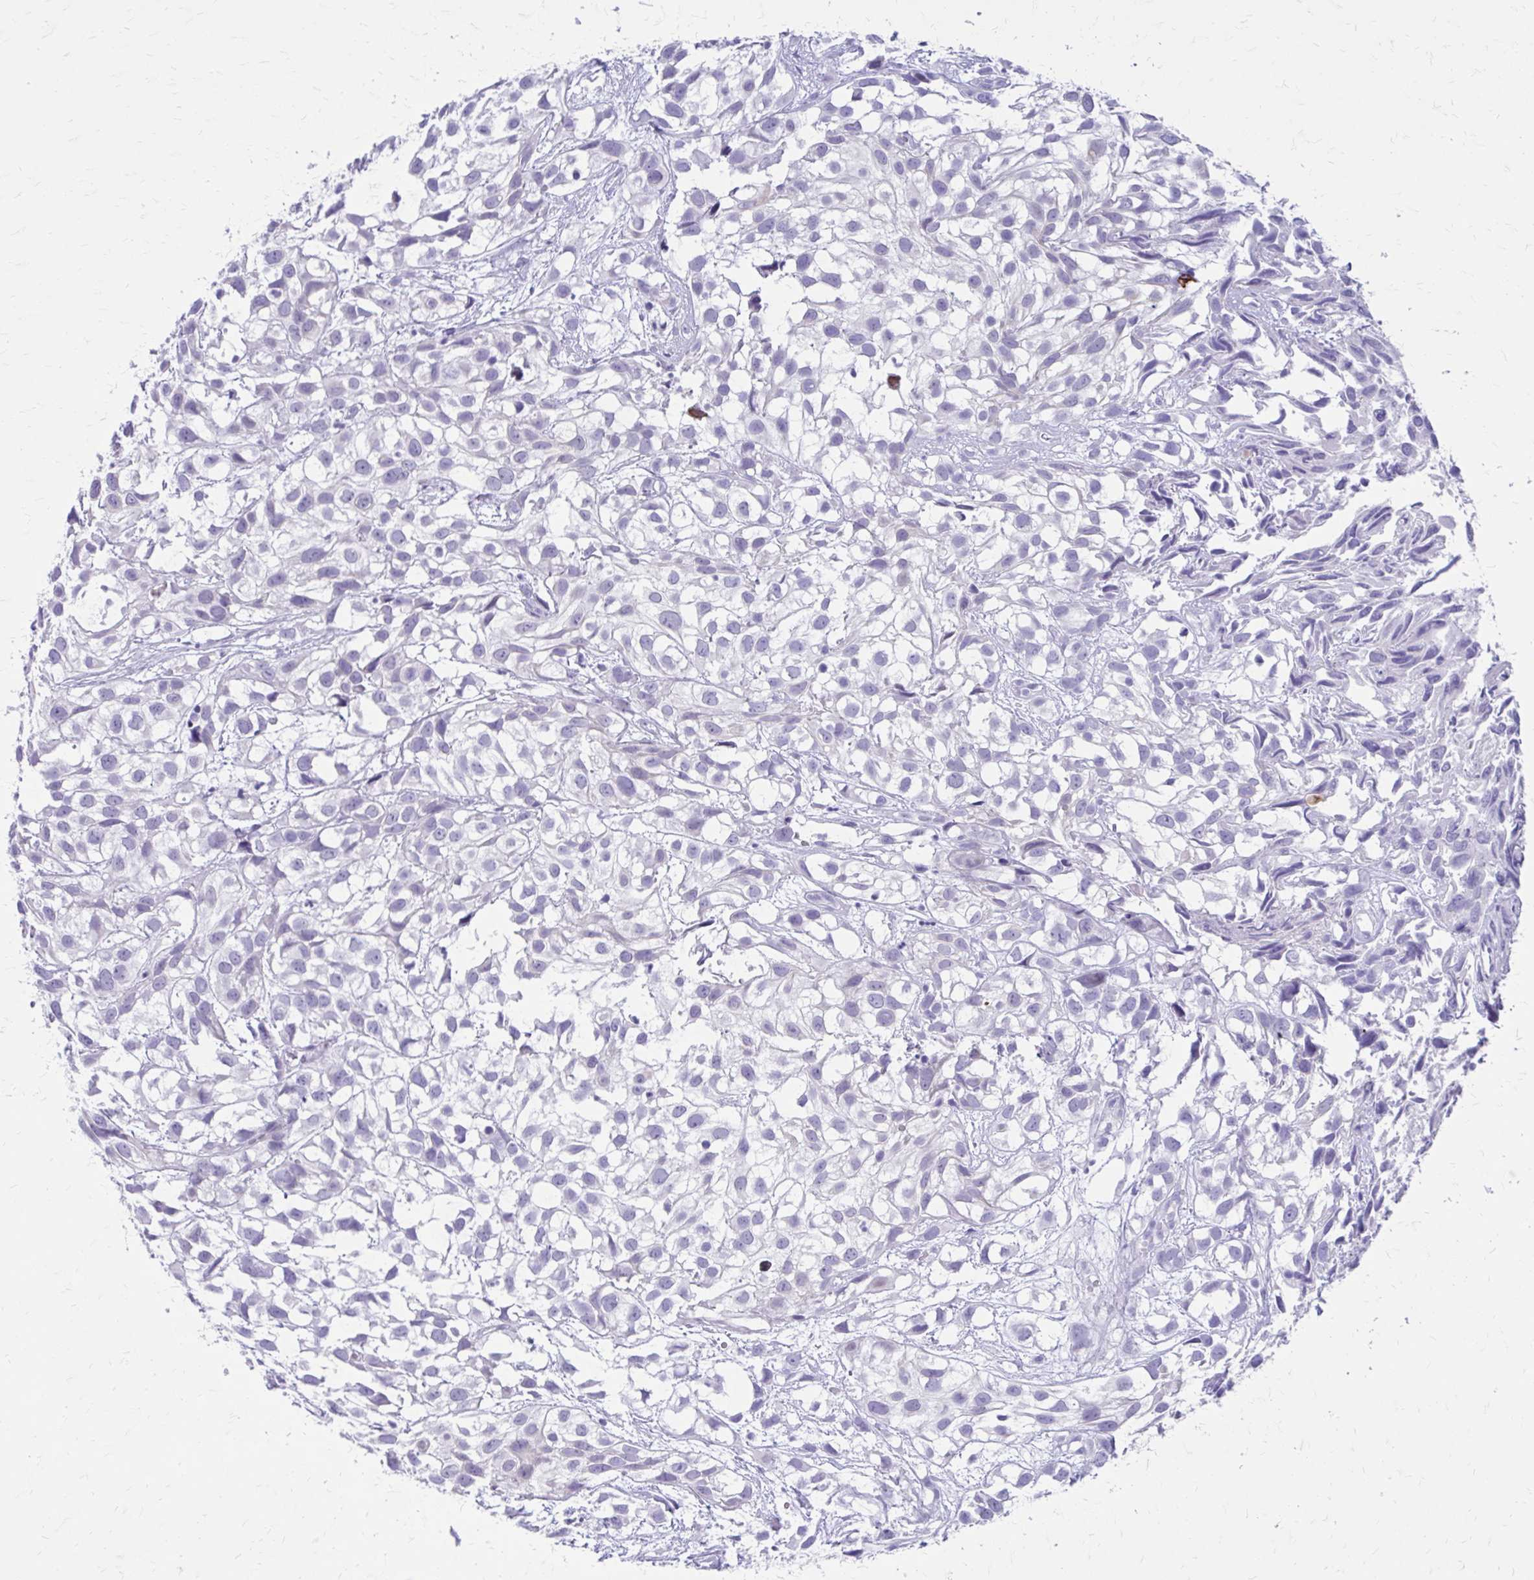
{"staining": {"intensity": "negative", "quantity": "none", "location": "none"}, "tissue": "urothelial cancer", "cell_type": "Tumor cells", "image_type": "cancer", "snomed": [{"axis": "morphology", "description": "Urothelial carcinoma, High grade"}, {"axis": "topography", "description": "Urinary bladder"}], "caption": "DAB (3,3'-diaminobenzidine) immunohistochemical staining of urothelial carcinoma (high-grade) exhibits no significant positivity in tumor cells.", "gene": "LCN15", "patient": {"sex": "male", "age": 56}}